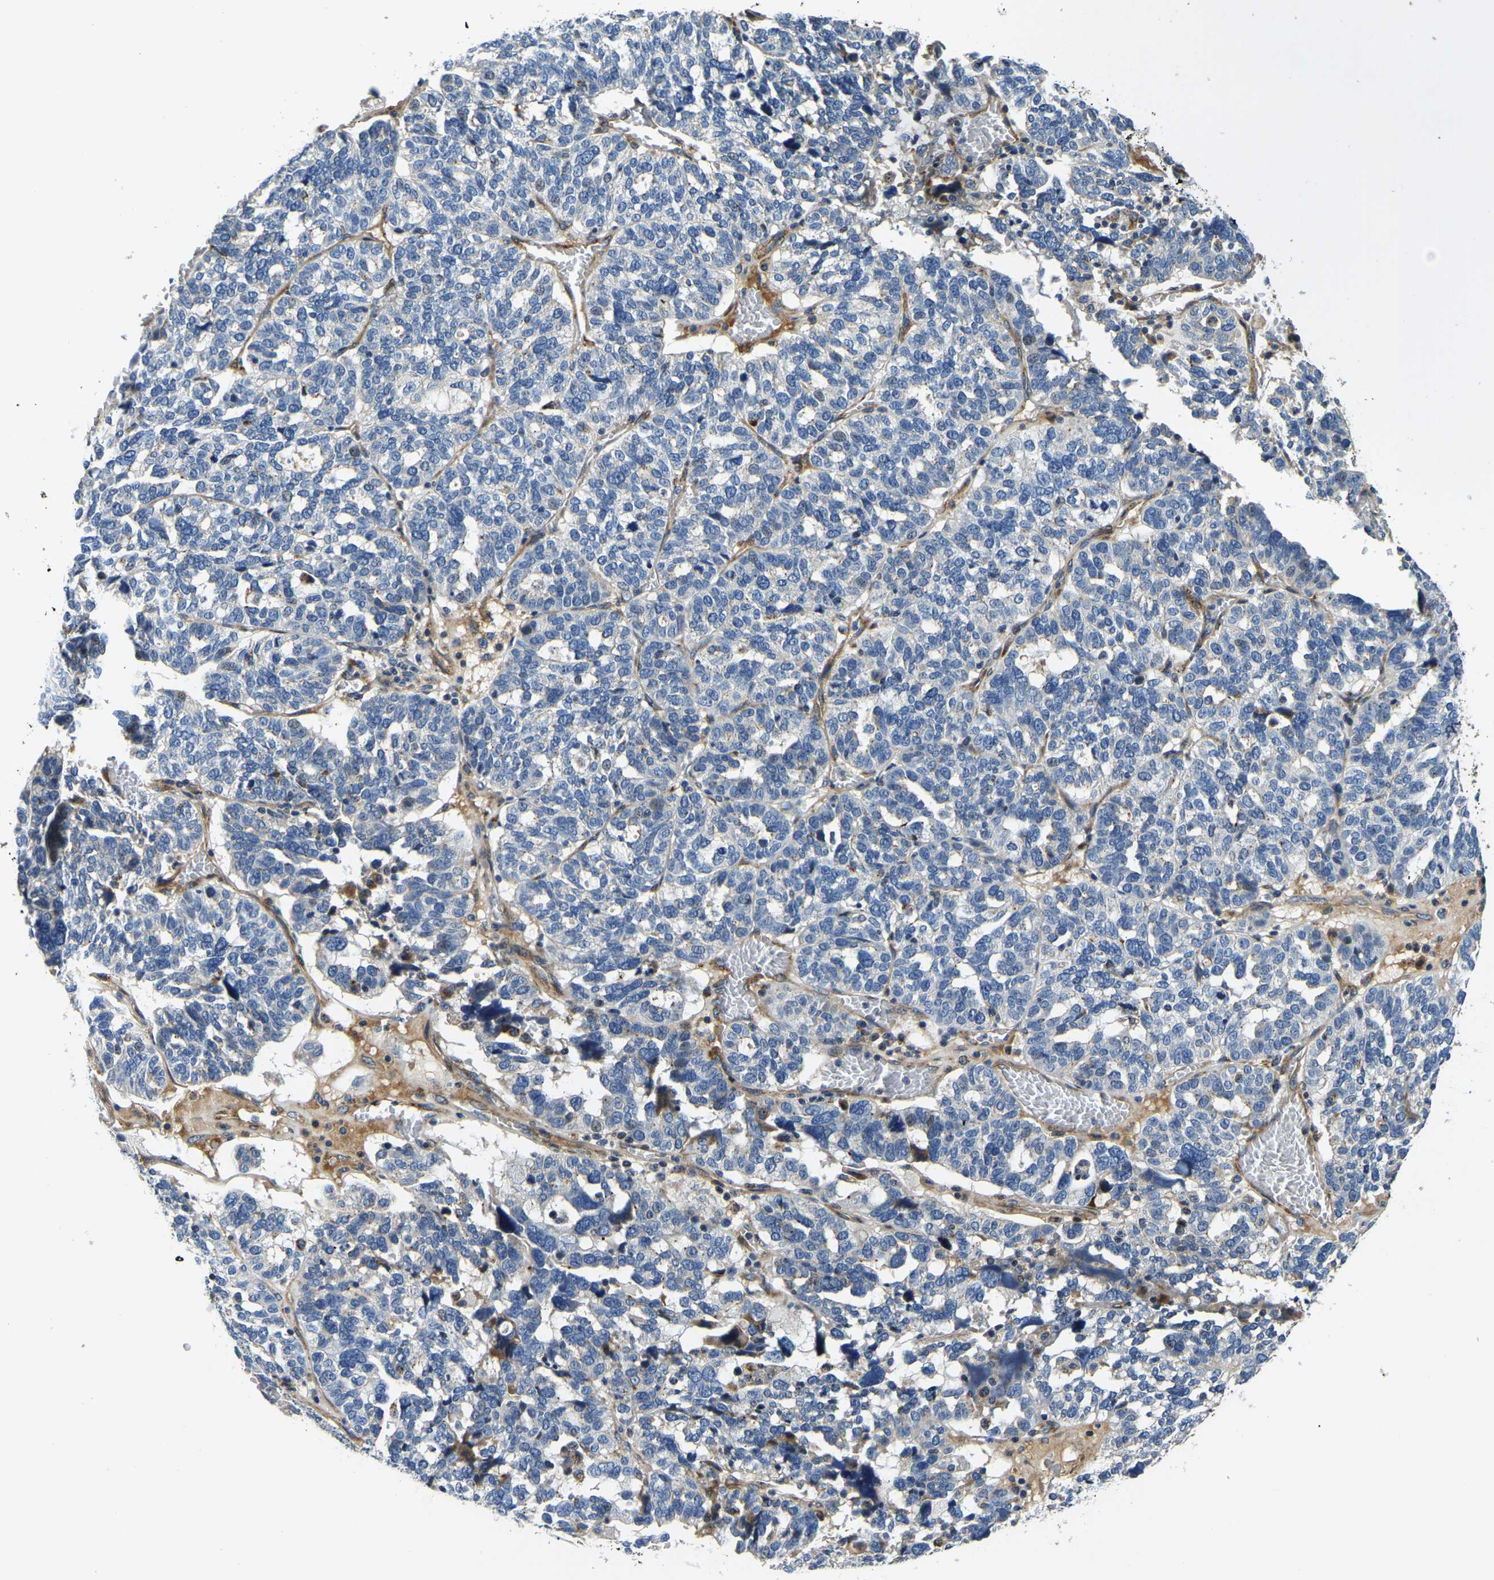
{"staining": {"intensity": "negative", "quantity": "none", "location": "none"}, "tissue": "ovarian cancer", "cell_type": "Tumor cells", "image_type": "cancer", "snomed": [{"axis": "morphology", "description": "Cystadenocarcinoma, serous, NOS"}, {"axis": "topography", "description": "Ovary"}], "caption": "Immunohistochemistry (IHC) image of ovarian cancer stained for a protein (brown), which demonstrates no staining in tumor cells.", "gene": "RNF39", "patient": {"sex": "female", "age": 59}}